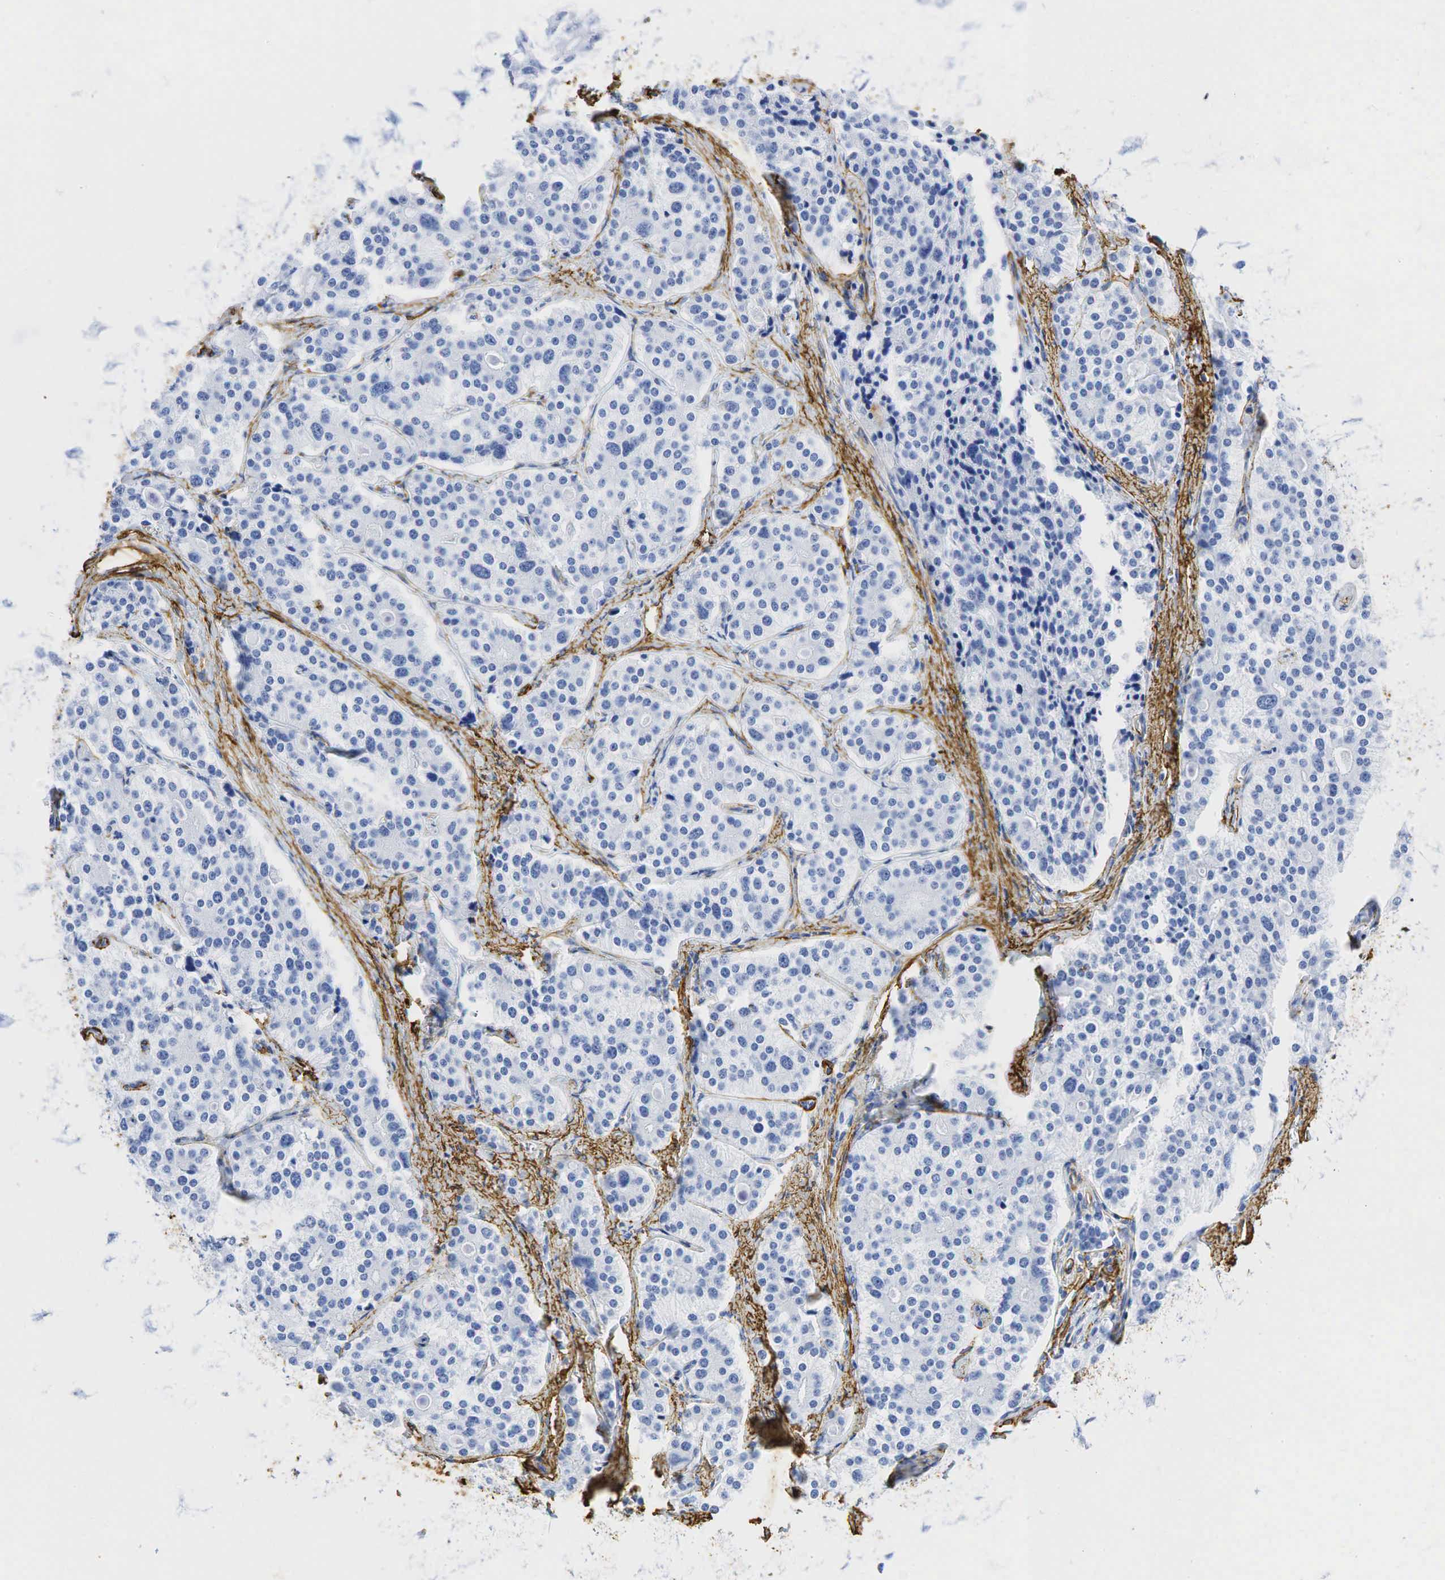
{"staining": {"intensity": "negative", "quantity": "none", "location": "none"}, "tissue": "carcinoid", "cell_type": "Tumor cells", "image_type": "cancer", "snomed": [{"axis": "morphology", "description": "Carcinoid, malignant, NOS"}, {"axis": "topography", "description": "Small intestine"}], "caption": "Carcinoid was stained to show a protein in brown. There is no significant positivity in tumor cells.", "gene": "ACTA1", "patient": {"sex": "male", "age": 63}}